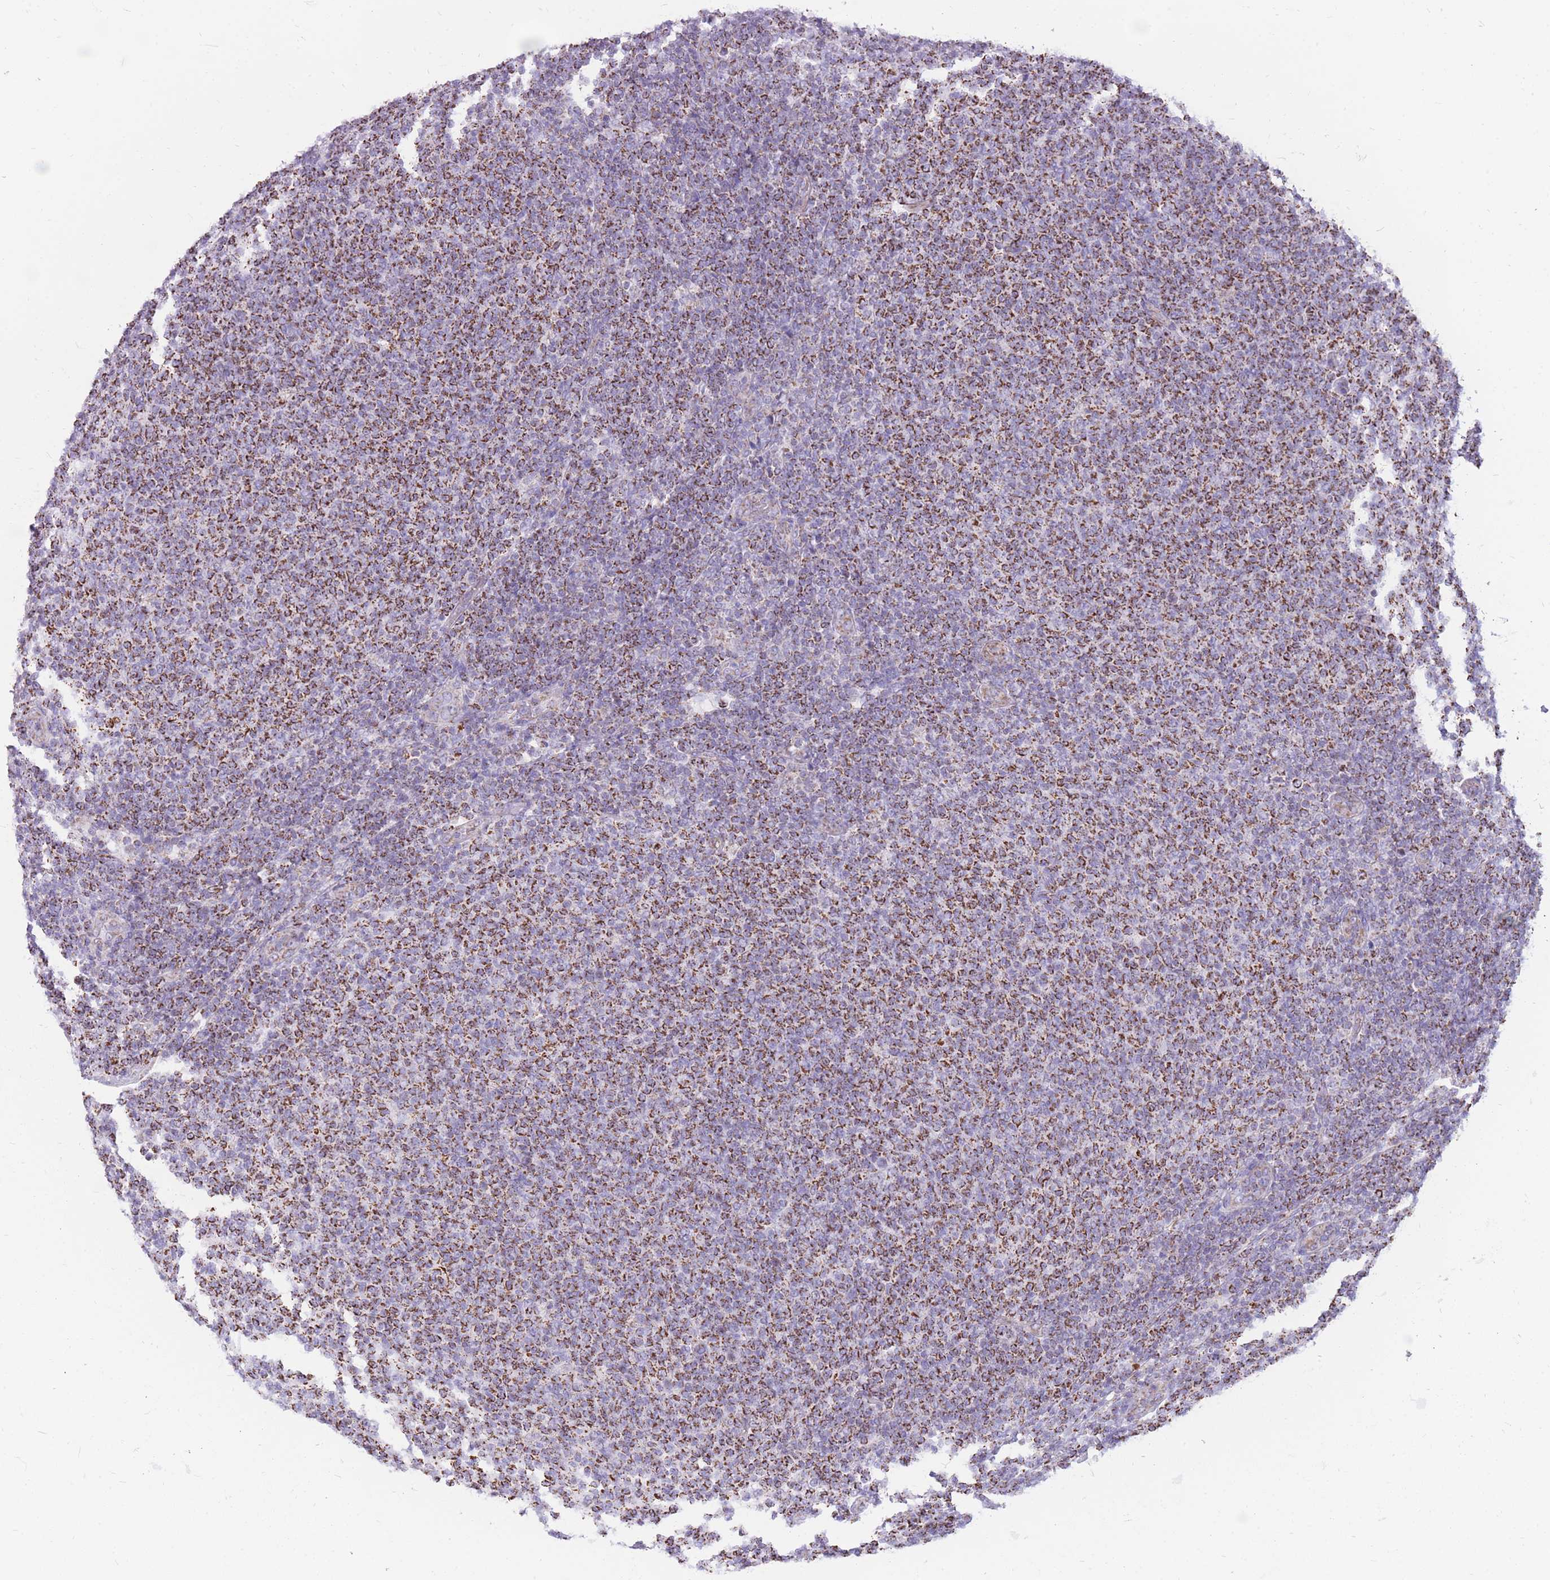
{"staining": {"intensity": "strong", "quantity": ">75%", "location": "cytoplasmic/membranous"}, "tissue": "lymphoma", "cell_type": "Tumor cells", "image_type": "cancer", "snomed": [{"axis": "morphology", "description": "Malignant lymphoma, non-Hodgkin's type, Low grade"}, {"axis": "topography", "description": "Lymph node"}], "caption": "An IHC micrograph of tumor tissue is shown. Protein staining in brown shows strong cytoplasmic/membranous positivity in lymphoma within tumor cells. (Stains: DAB in brown, nuclei in blue, Microscopy: brightfield microscopy at high magnification).", "gene": "PCSK1", "patient": {"sex": "male", "age": 66}}